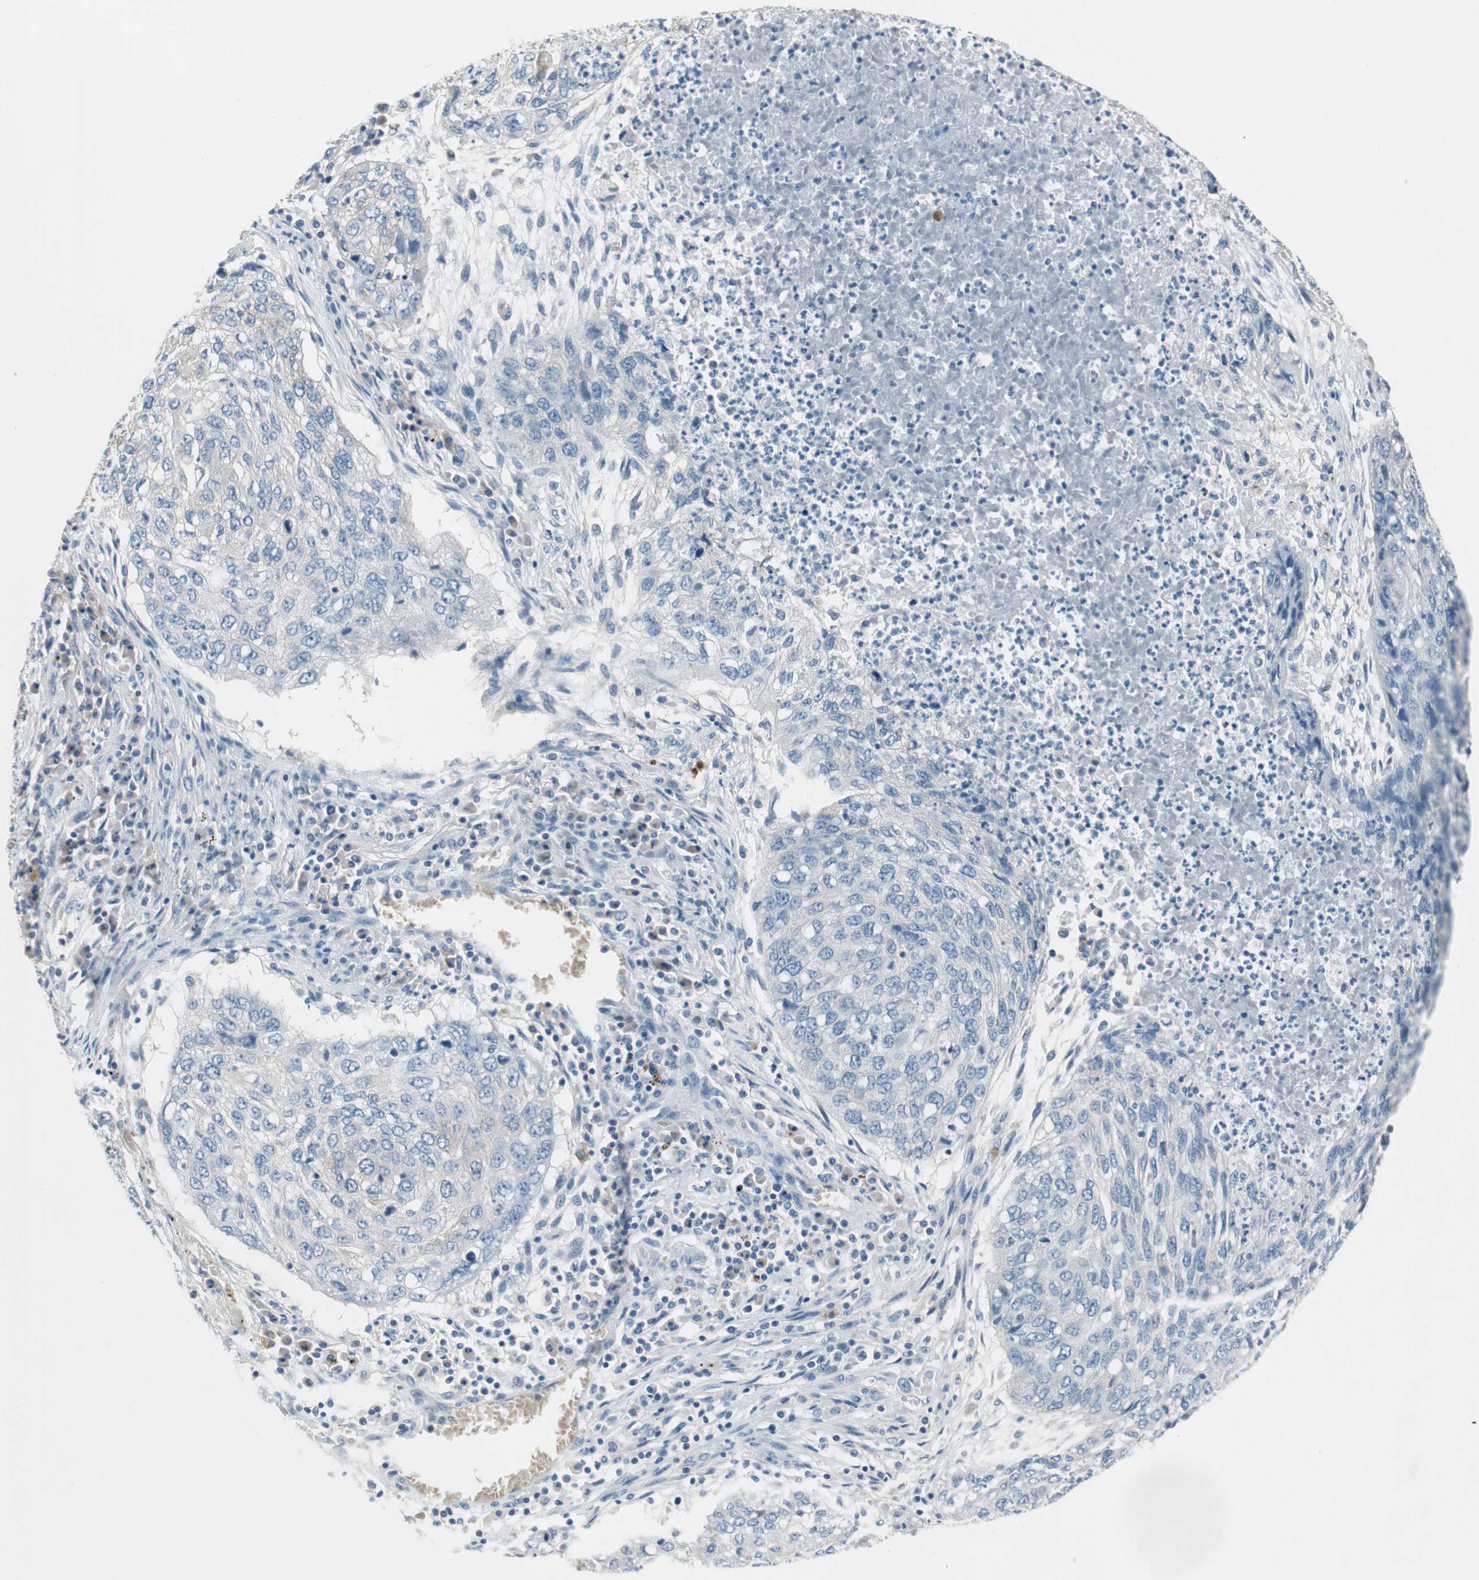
{"staining": {"intensity": "negative", "quantity": "none", "location": "none"}, "tissue": "lung cancer", "cell_type": "Tumor cells", "image_type": "cancer", "snomed": [{"axis": "morphology", "description": "Squamous cell carcinoma, NOS"}, {"axis": "topography", "description": "Lung"}], "caption": "The histopathology image reveals no significant expression in tumor cells of squamous cell carcinoma (lung).", "gene": "GLUL", "patient": {"sex": "female", "age": 63}}